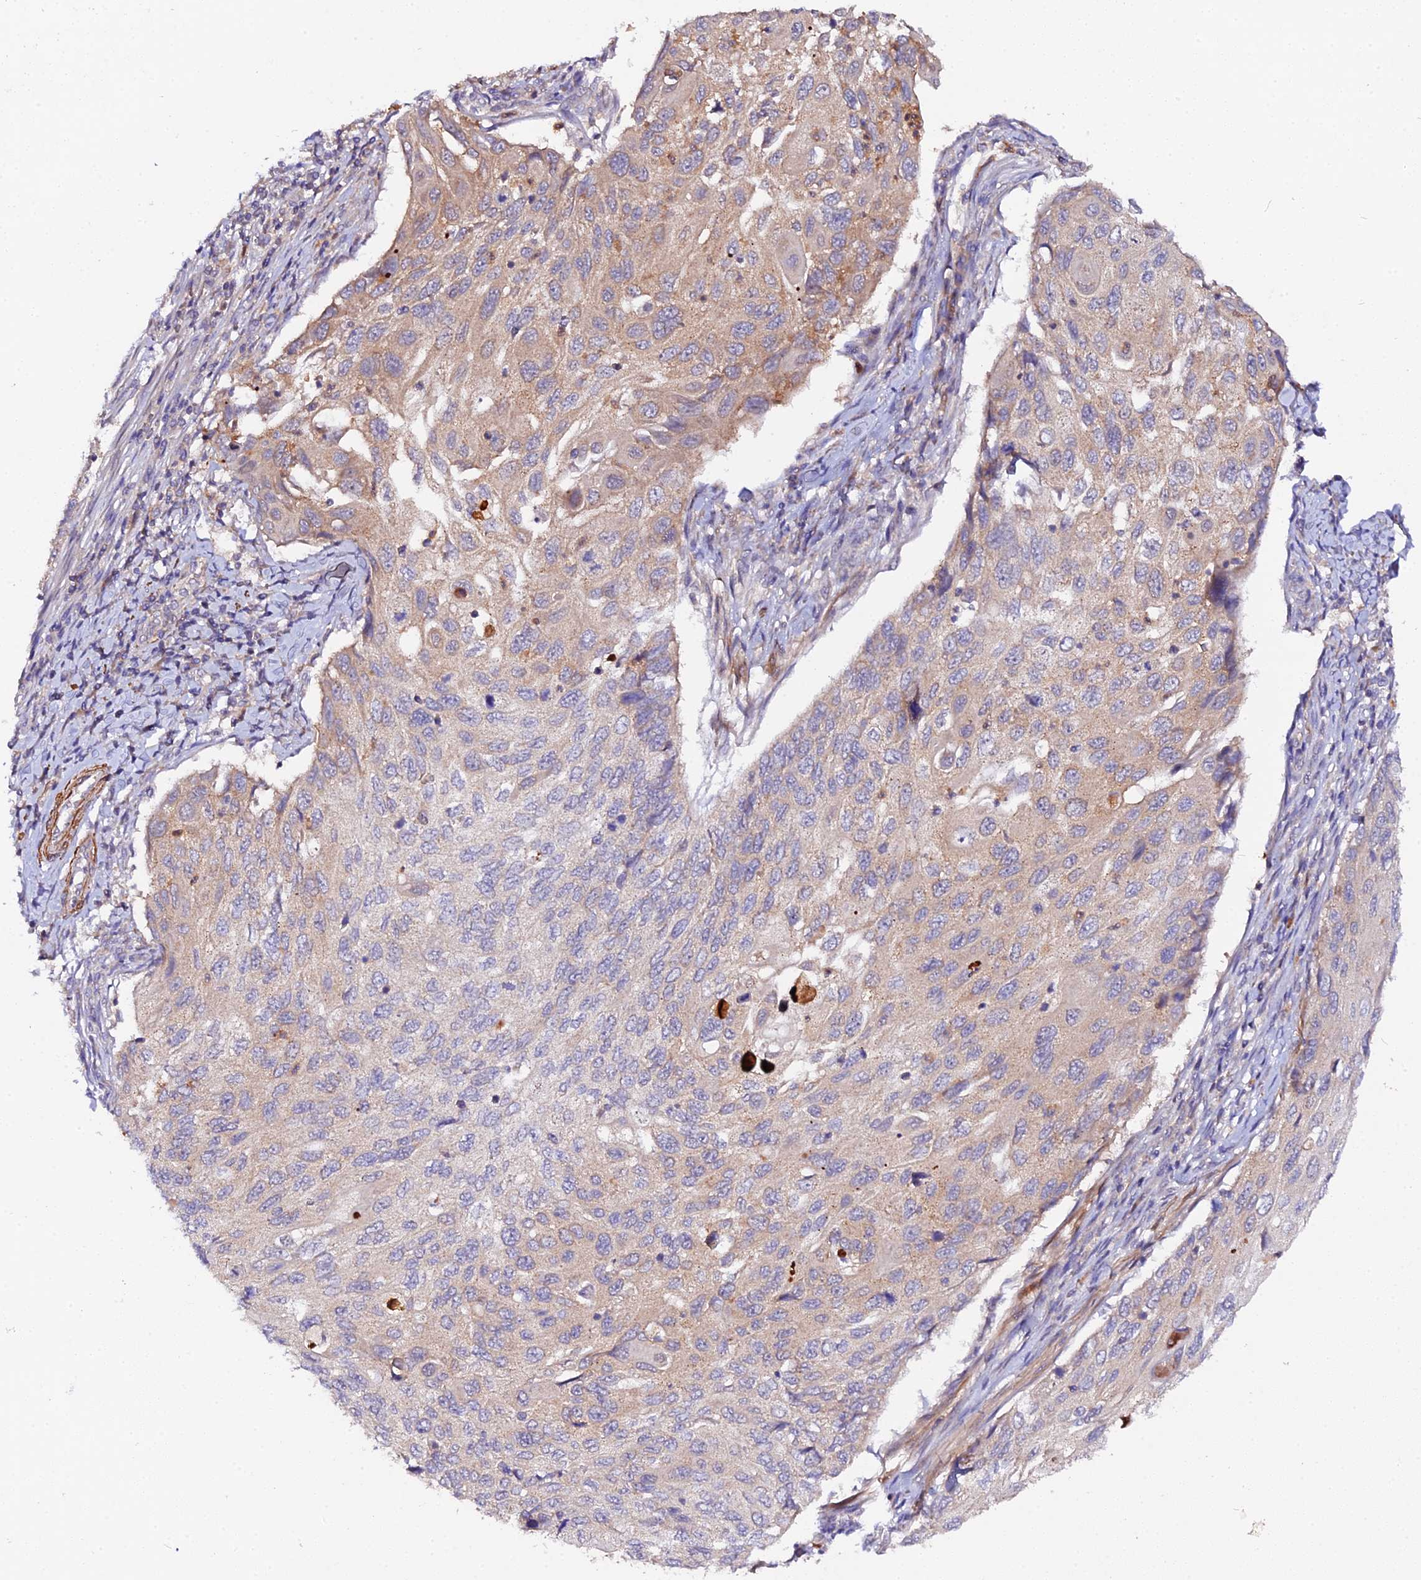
{"staining": {"intensity": "moderate", "quantity": "<25%", "location": "cytoplasmic/membranous"}, "tissue": "cervical cancer", "cell_type": "Tumor cells", "image_type": "cancer", "snomed": [{"axis": "morphology", "description": "Squamous cell carcinoma, NOS"}, {"axis": "topography", "description": "Cervix"}], "caption": "Cervical squamous cell carcinoma stained with a brown dye demonstrates moderate cytoplasmic/membranous positive staining in approximately <25% of tumor cells.", "gene": "TRIM26", "patient": {"sex": "female", "age": 70}}